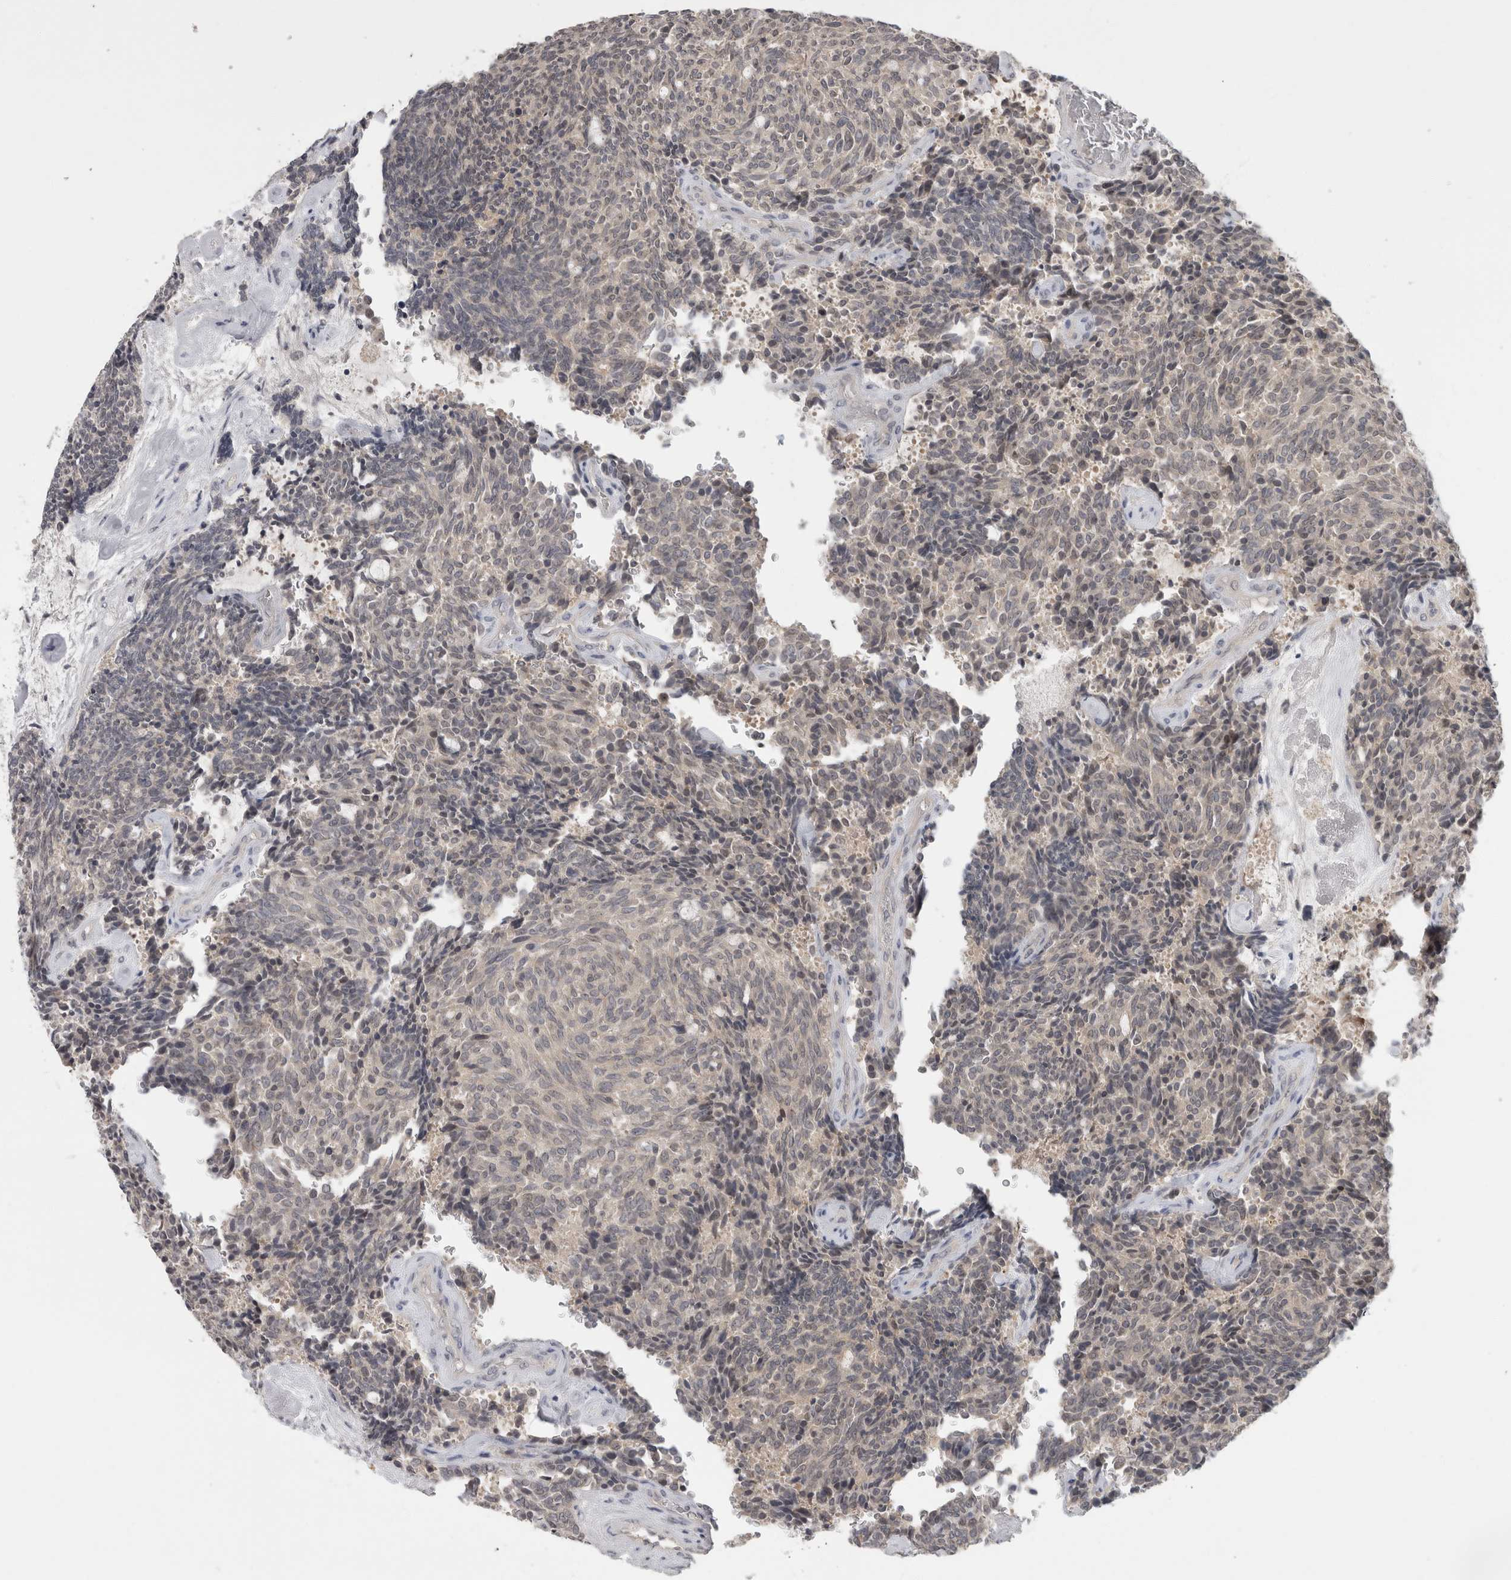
{"staining": {"intensity": "negative", "quantity": "none", "location": "none"}, "tissue": "carcinoid", "cell_type": "Tumor cells", "image_type": "cancer", "snomed": [{"axis": "morphology", "description": "Carcinoid, malignant, NOS"}, {"axis": "topography", "description": "Pancreas"}], "caption": "Histopathology image shows no protein expression in tumor cells of malignant carcinoid tissue.", "gene": "RBM28", "patient": {"sex": "female", "age": 54}}